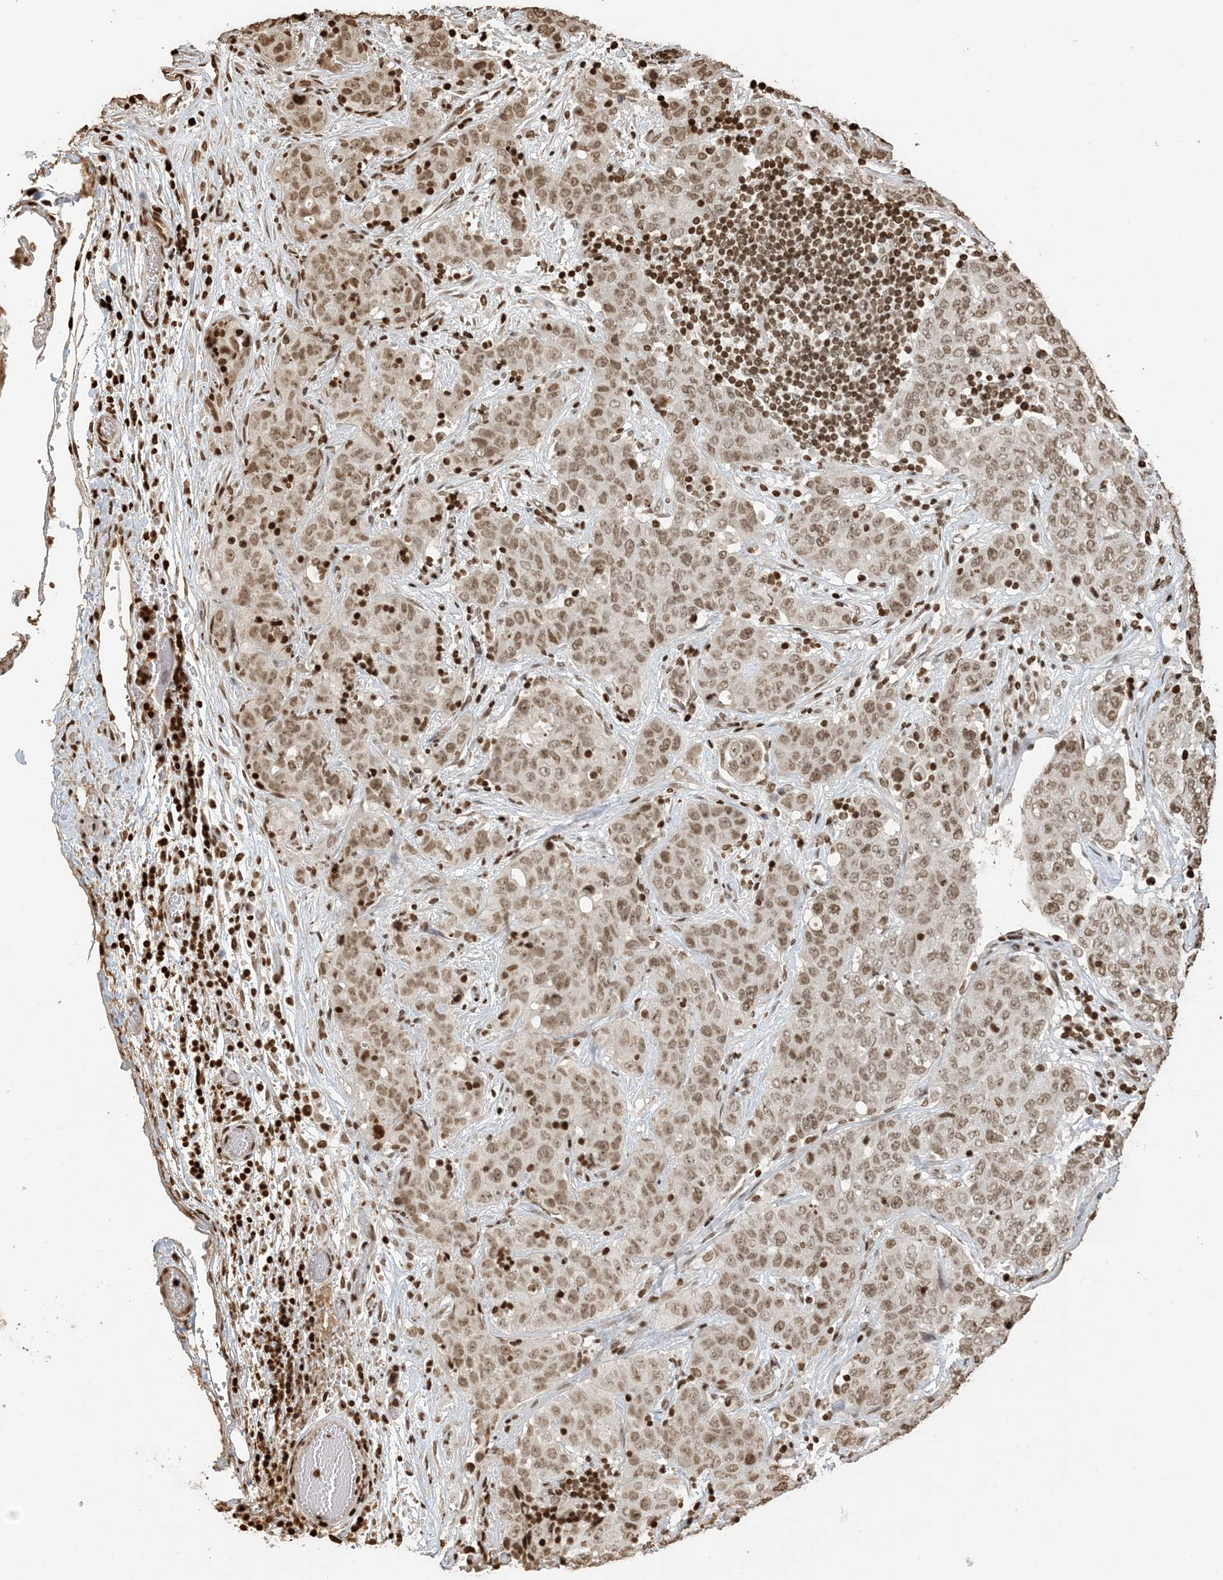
{"staining": {"intensity": "moderate", "quantity": ">75%", "location": "nuclear"}, "tissue": "stomach cancer", "cell_type": "Tumor cells", "image_type": "cancer", "snomed": [{"axis": "morphology", "description": "Normal tissue, NOS"}, {"axis": "morphology", "description": "Adenocarcinoma, NOS"}, {"axis": "topography", "description": "Lymph node"}, {"axis": "topography", "description": "Stomach"}], "caption": "IHC histopathology image of neoplastic tissue: human stomach cancer (adenocarcinoma) stained using immunohistochemistry demonstrates medium levels of moderate protein expression localized specifically in the nuclear of tumor cells, appearing as a nuclear brown color.", "gene": "H3-3B", "patient": {"sex": "male", "age": 48}}